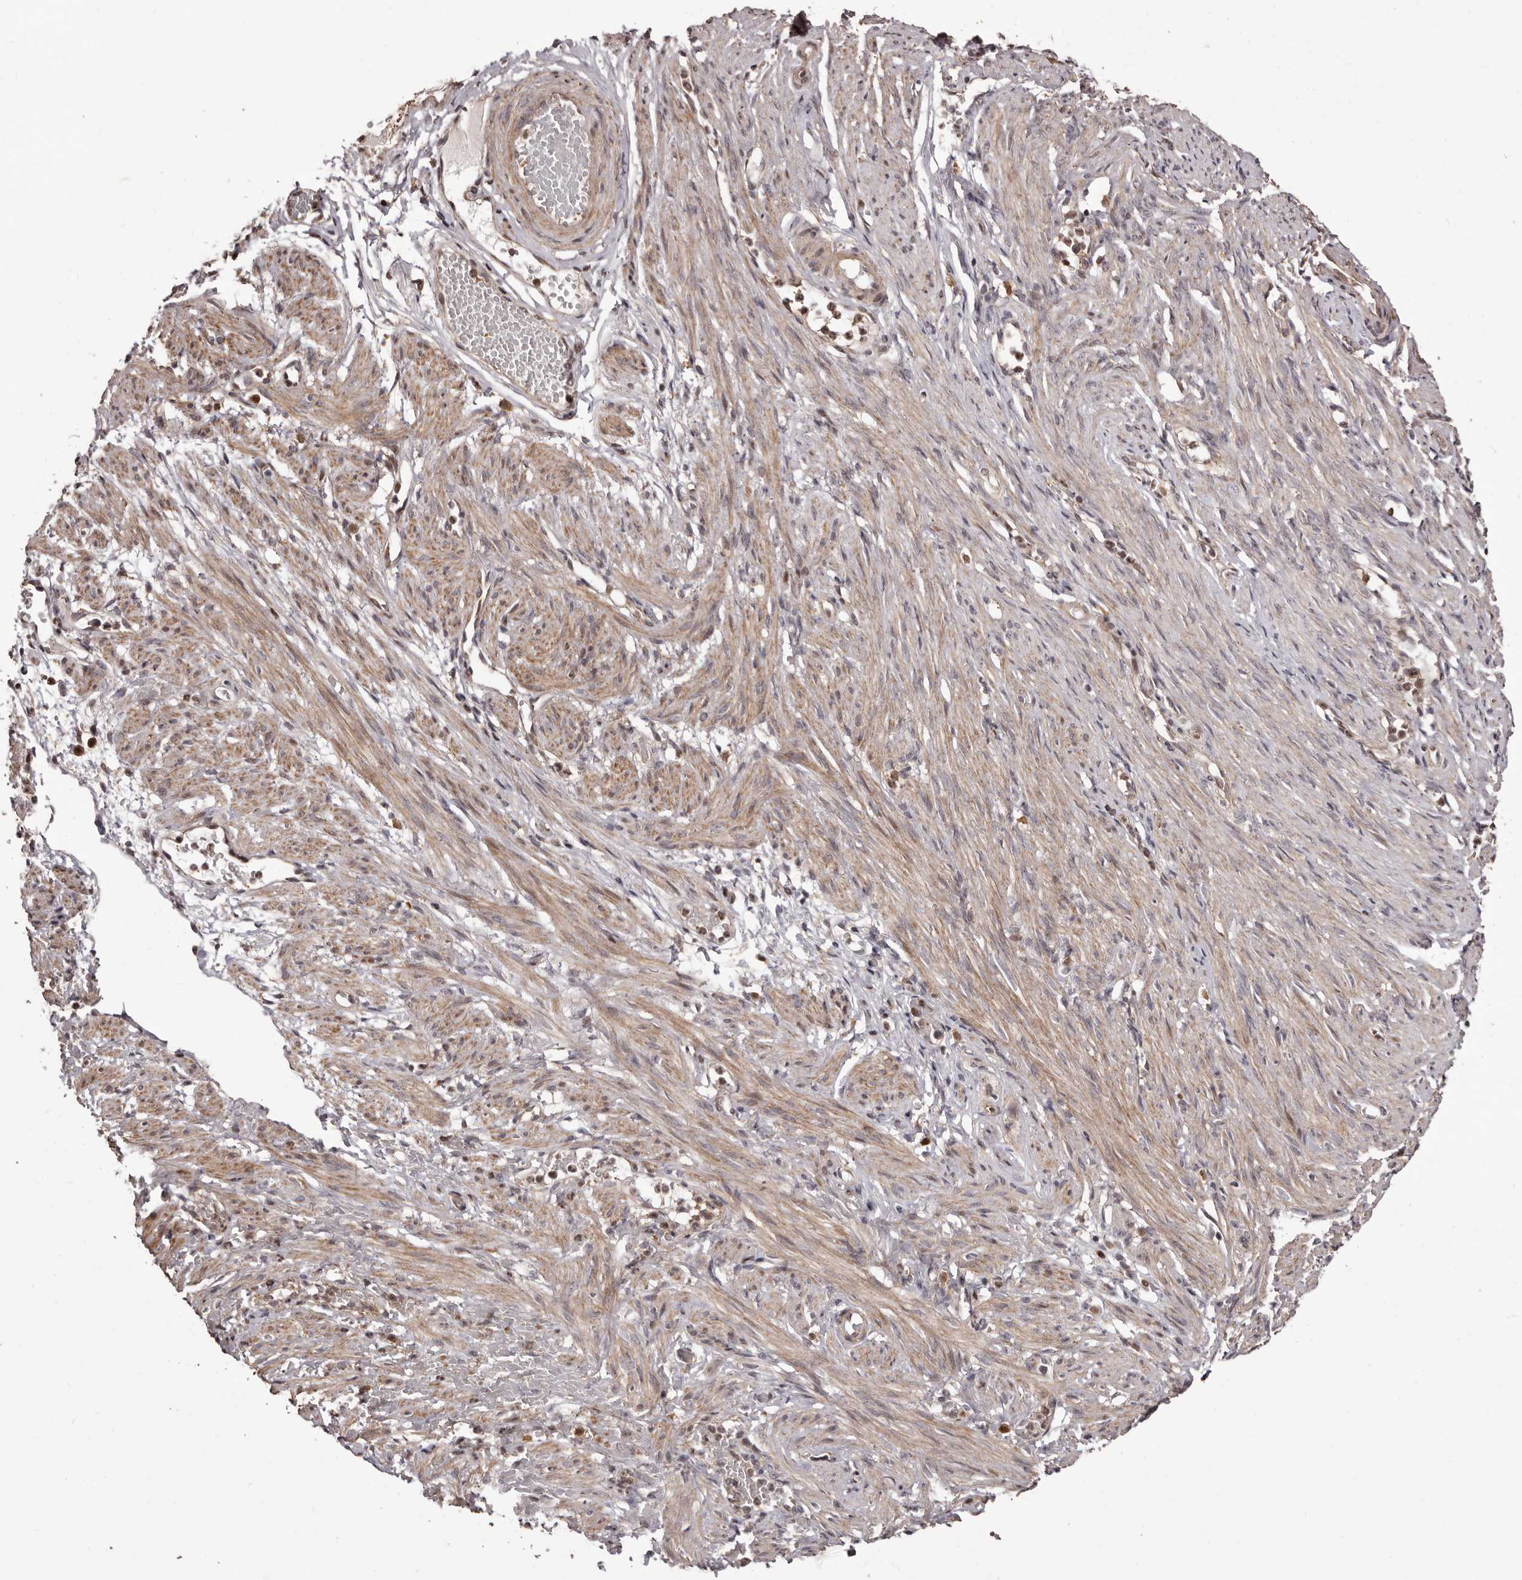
{"staining": {"intensity": "weak", "quantity": ">75%", "location": "cytoplasmic/membranous"}, "tissue": "adipose tissue", "cell_type": "Adipocytes", "image_type": "normal", "snomed": [{"axis": "morphology", "description": "Normal tissue, NOS"}, {"axis": "topography", "description": "Smooth muscle"}, {"axis": "topography", "description": "Peripheral nerve tissue"}], "caption": "The immunohistochemical stain labels weak cytoplasmic/membranous staining in adipocytes of unremarkable adipose tissue.", "gene": "ZCCHC7", "patient": {"sex": "female", "age": 39}}